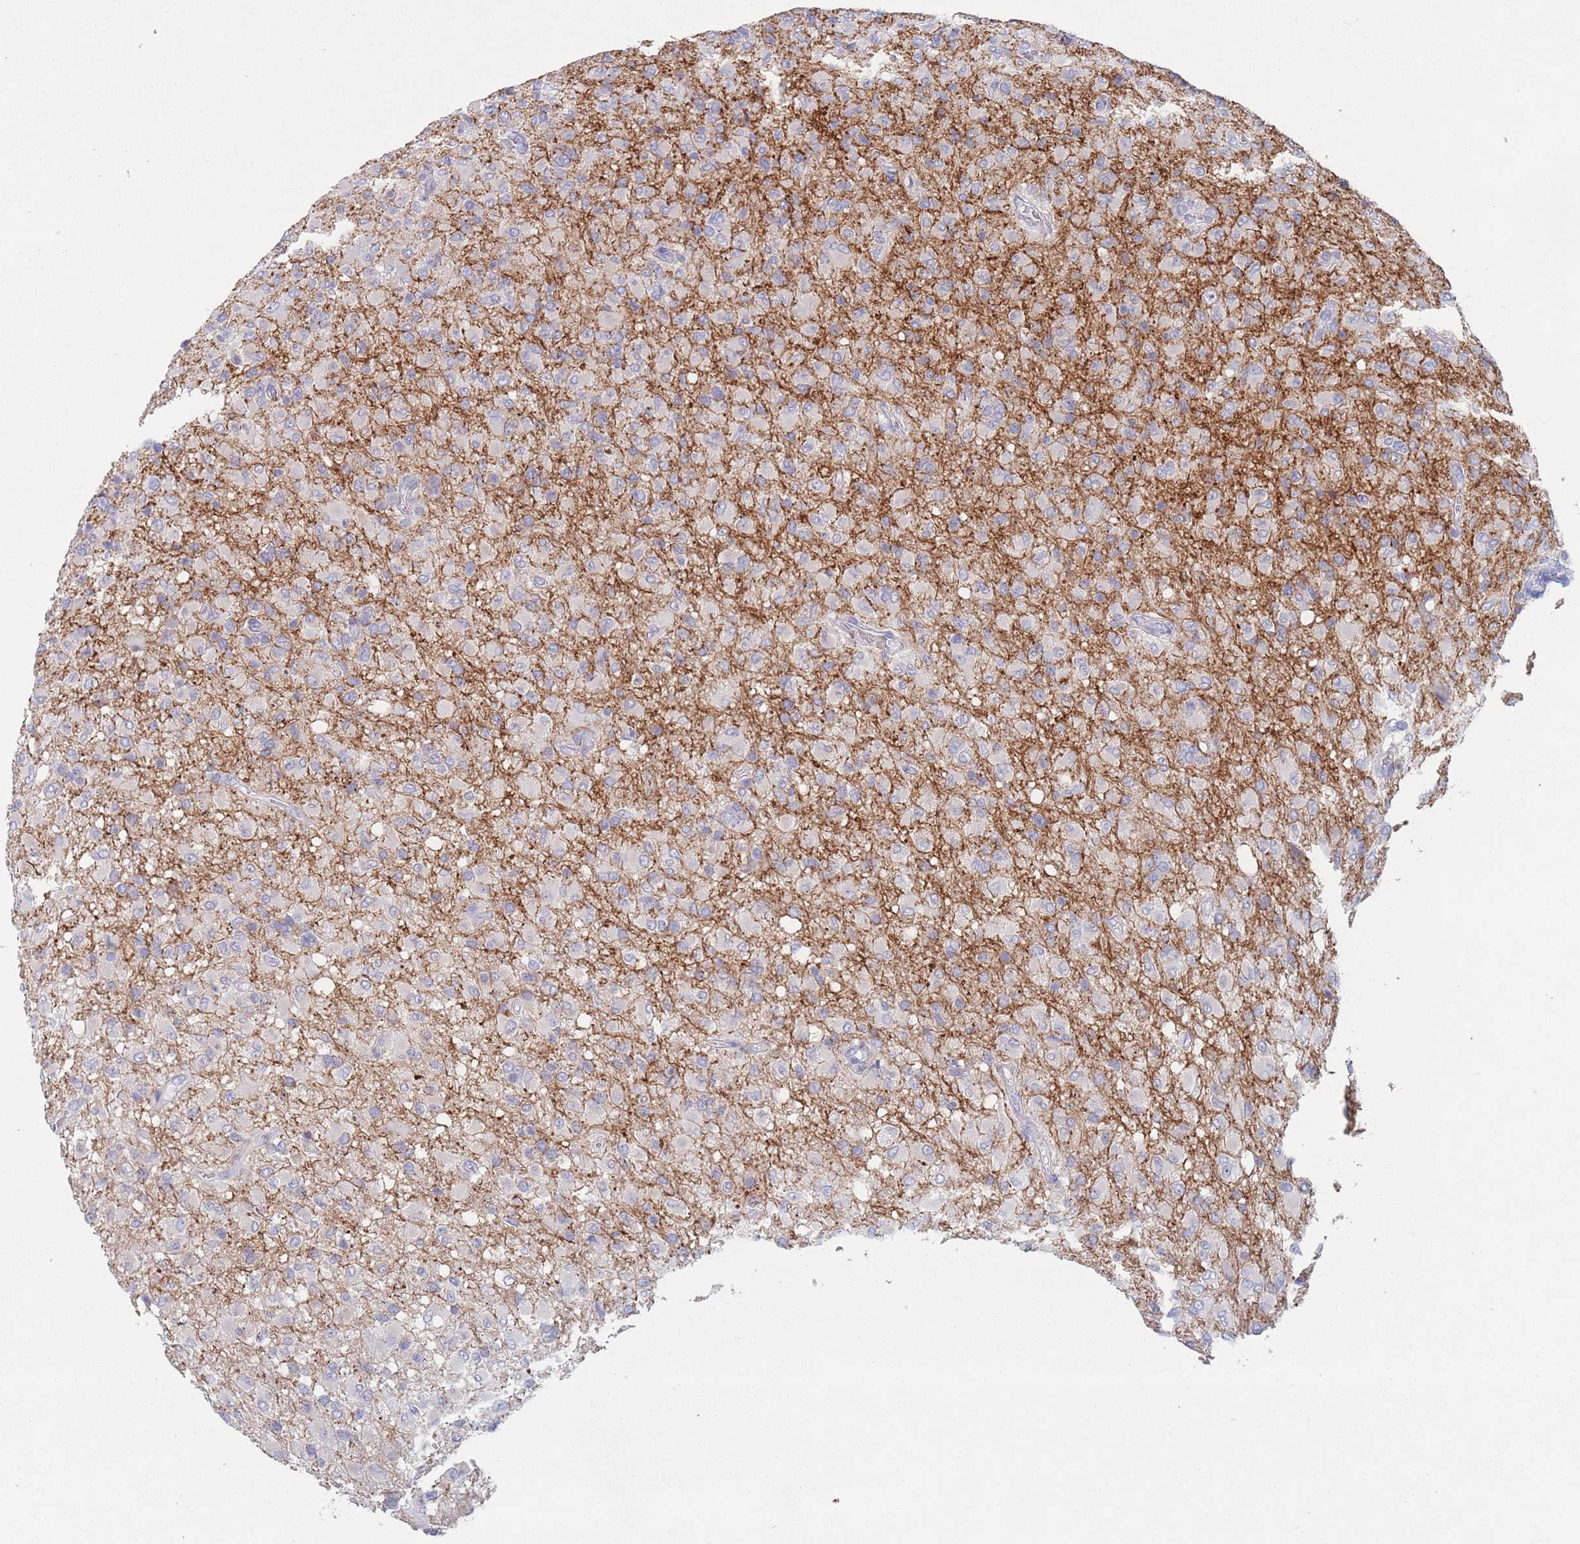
{"staining": {"intensity": "negative", "quantity": "none", "location": "none"}, "tissue": "glioma", "cell_type": "Tumor cells", "image_type": "cancer", "snomed": [{"axis": "morphology", "description": "Glioma, malignant, High grade"}, {"axis": "topography", "description": "Brain"}], "caption": "A high-resolution histopathology image shows immunohistochemistry staining of glioma, which shows no significant staining in tumor cells.", "gene": "ATP1A3", "patient": {"sex": "female", "age": 57}}